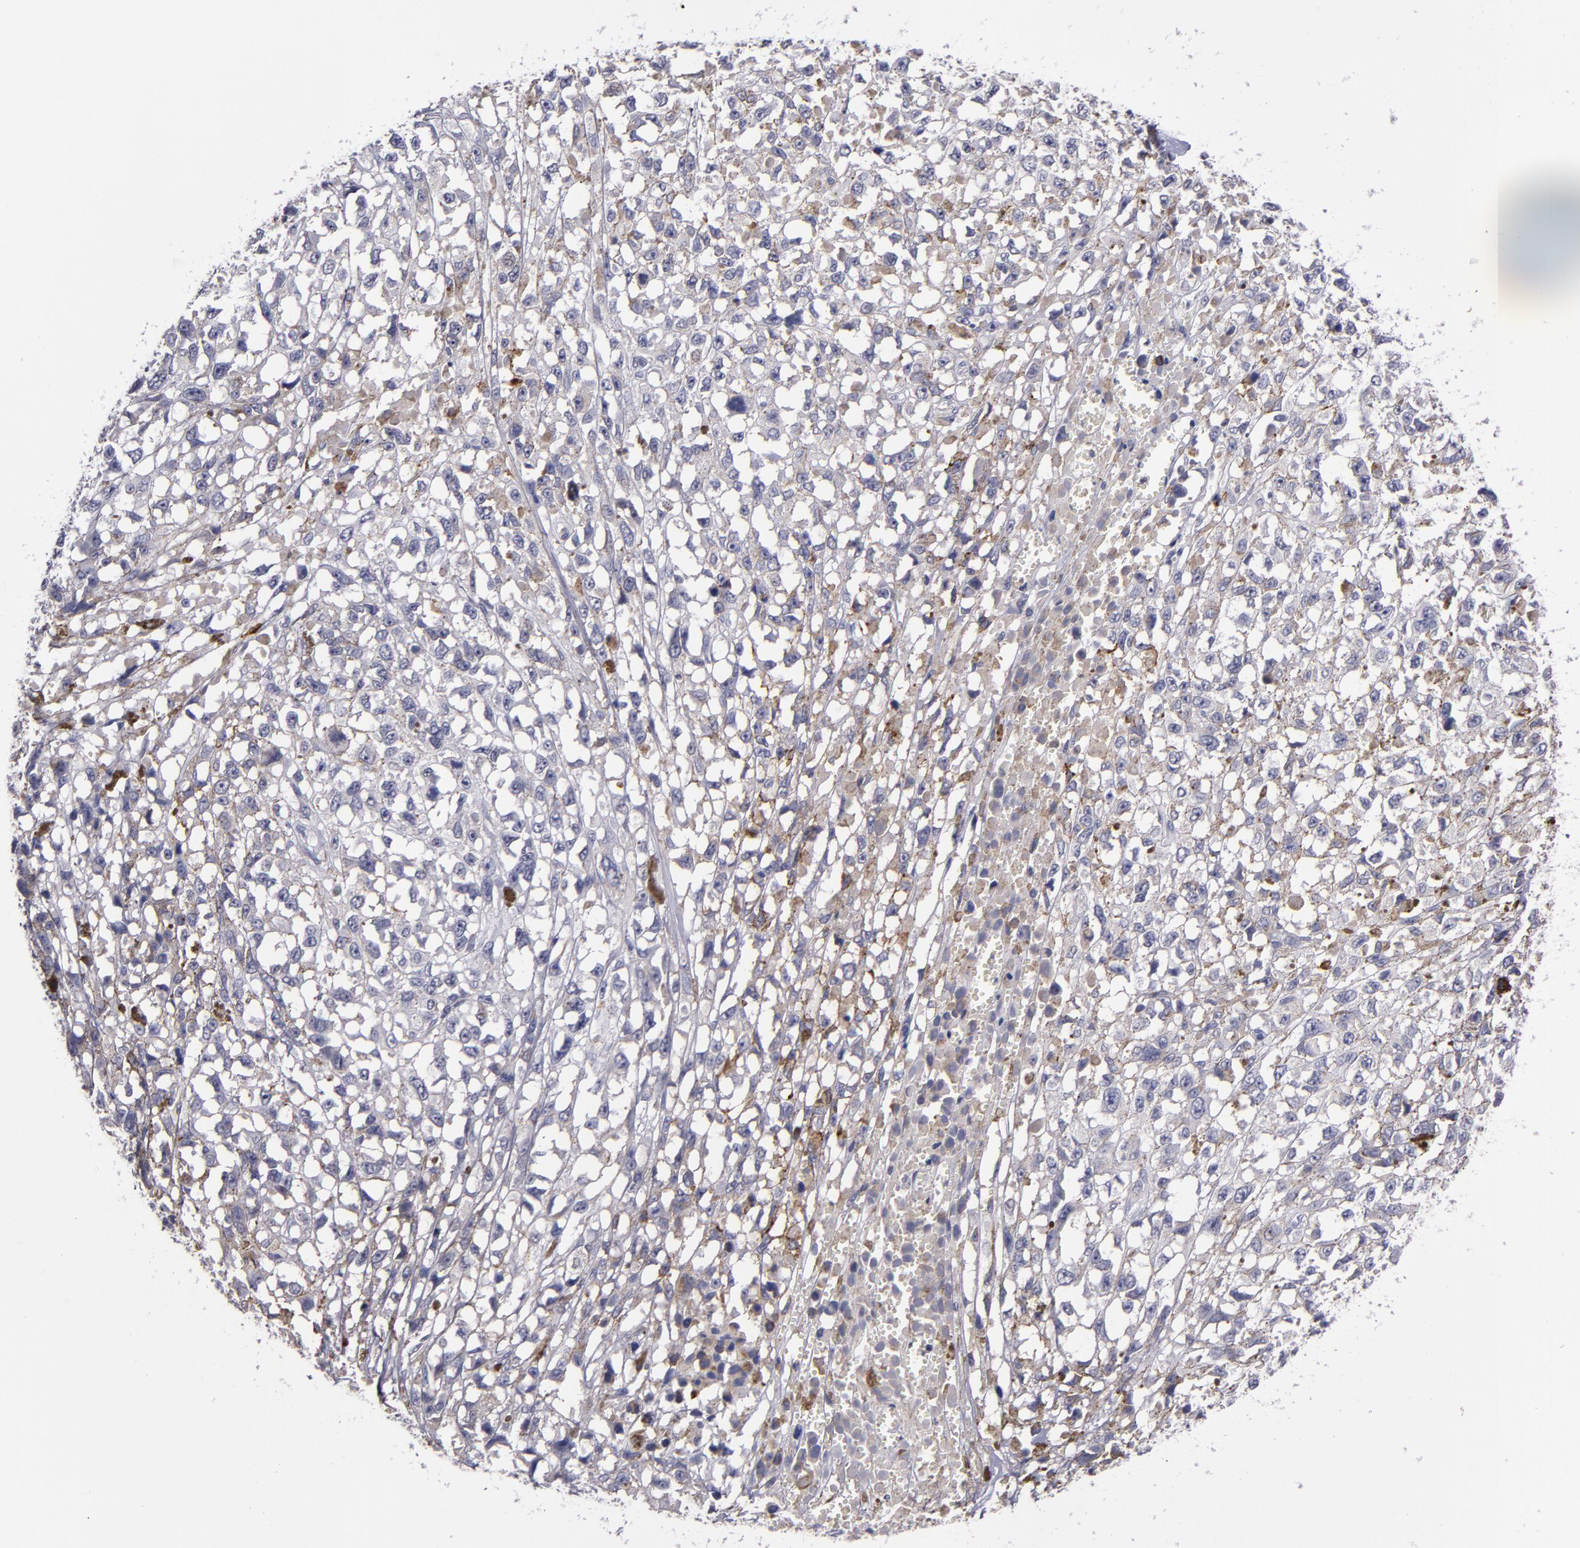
{"staining": {"intensity": "moderate", "quantity": "<25%", "location": "cytoplasmic/membranous"}, "tissue": "melanoma", "cell_type": "Tumor cells", "image_type": "cancer", "snomed": [{"axis": "morphology", "description": "Malignant melanoma, Metastatic site"}, {"axis": "topography", "description": "Lymph node"}], "caption": "Immunohistochemistry staining of melanoma, which reveals low levels of moderate cytoplasmic/membranous expression in about <25% of tumor cells indicating moderate cytoplasmic/membranous protein expression. The staining was performed using DAB (3,3'-diaminobenzidine) (brown) for protein detection and nuclei were counterstained in hematoxylin (blue).", "gene": "MFGE8", "patient": {"sex": "male", "age": 59}}